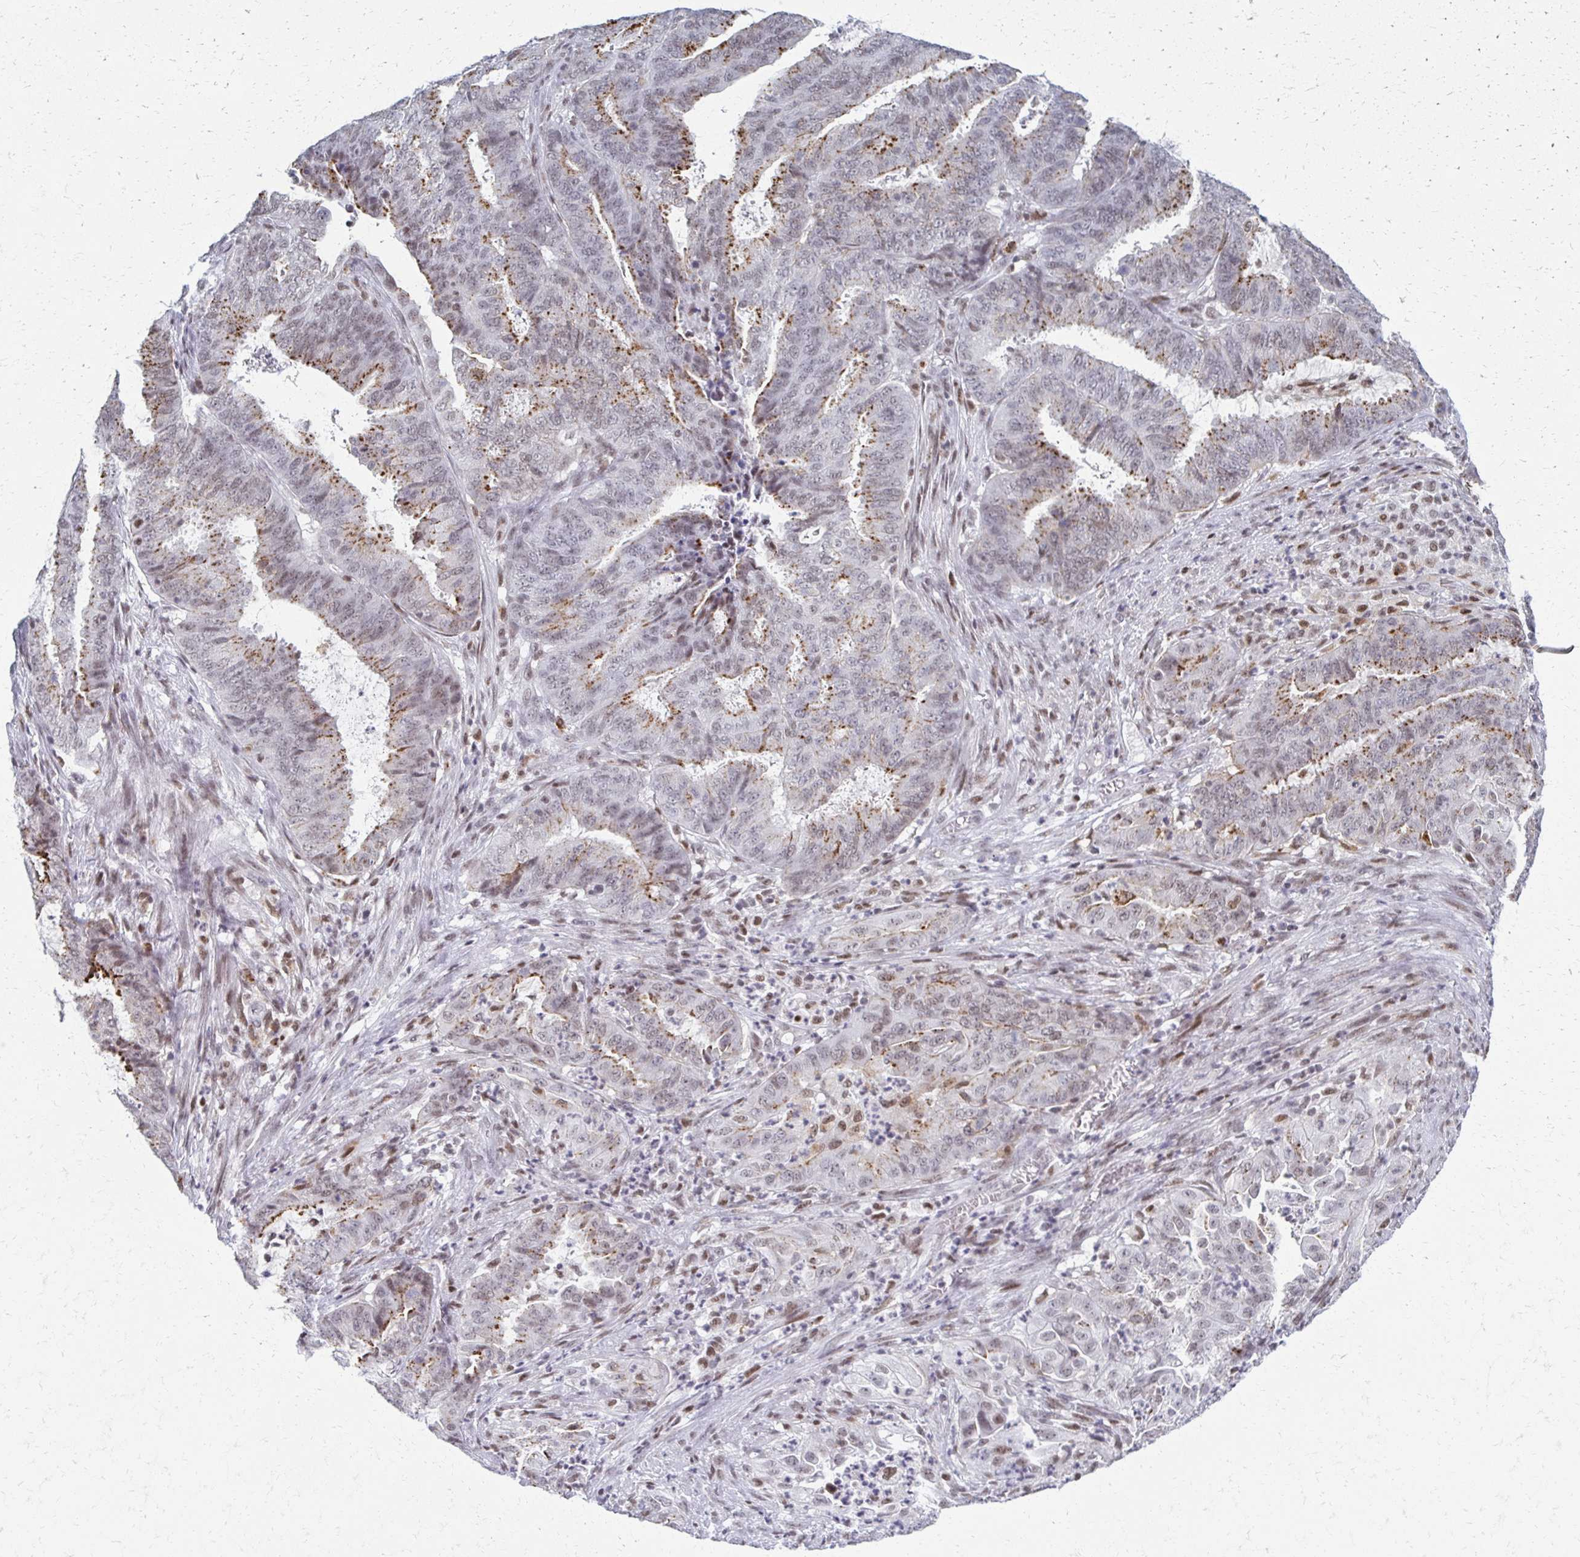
{"staining": {"intensity": "moderate", "quantity": "25%-75%", "location": "cytoplasmic/membranous"}, "tissue": "endometrial cancer", "cell_type": "Tumor cells", "image_type": "cancer", "snomed": [{"axis": "morphology", "description": "Adenocarcinoma, NOS"}, {"axis": "topography", "description": "Endometrium"}], "caption": "Protein analysis of endometrial adenocarcinoma tissue reveals moderate cytoplasmic/membranous staining in about 25%-75% of tumor cells.", "gene": "IRF7", "patient": {"sex": "female", "age": 51}}